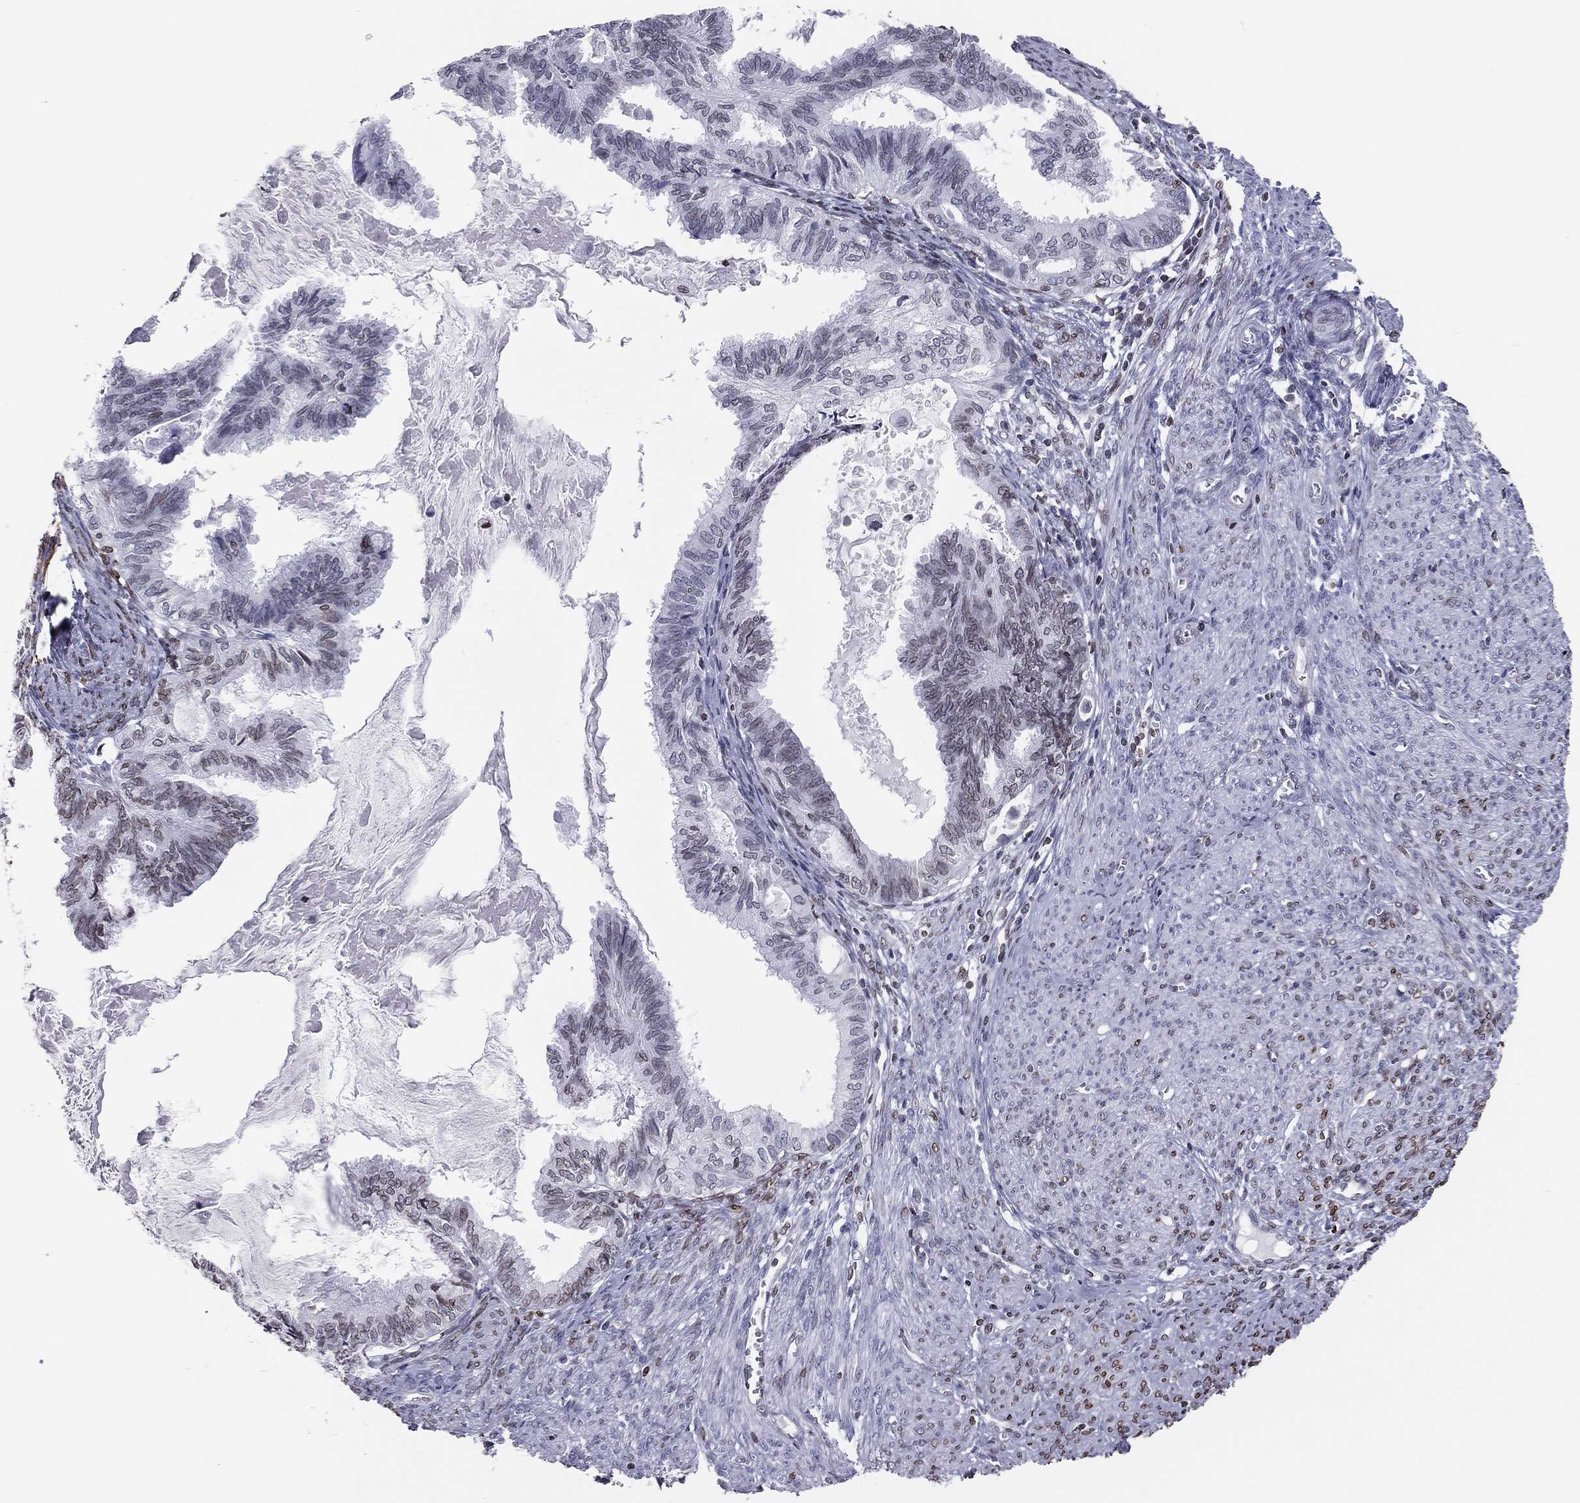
{"staining": {"intensity": "weak", "quantity": "<25%", "location": "cytoplasmic/membranous,nuclear"}, "tissue": "endometrial cancer", "cell_type": "Tumor cells", "image_type": "cancer", "snomed": [{"axis": "morphology", "description": "Adenocarcinoma, NOS"}, {"axis": "topography", "description": "Endometrium"}], "caption": "Immunohistochemistry (IHC) of endometrial adenocarcinoma displays no expression in tumor cells.", "gene": "ESPL1", "patient": {"sex": "female", "age": 86}}